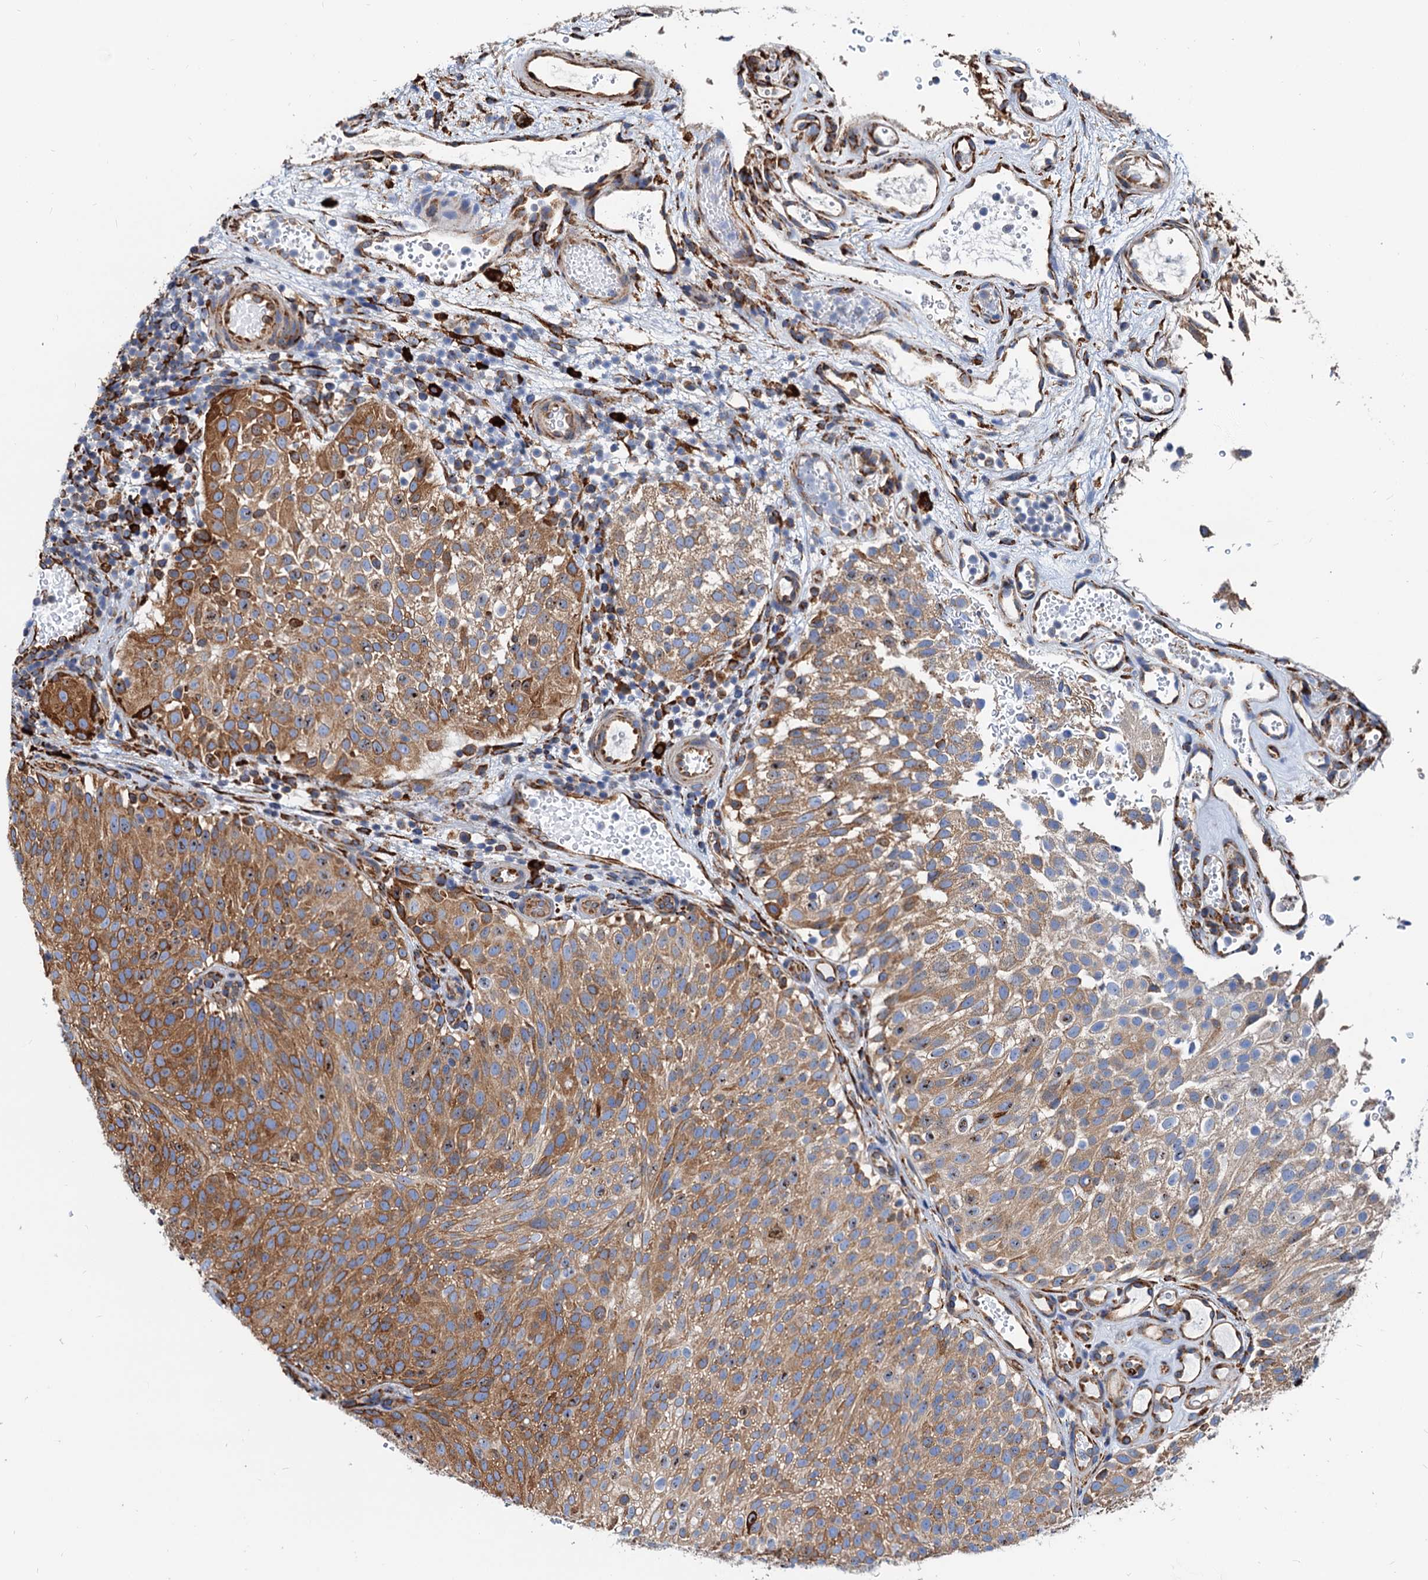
{"staining": {"intensity": "moderate", "quantity": ">75%", "location": "cytoplasmic/membranous"}, "tissue": "urothelial cancer", "cell_type": "Tumor cells", "image_type": "cancer", "snomed": [{"axis": "morphology", "description": "Urothelial carcinoma, Low grade"}, {"axis": "topography", "description": "Urinary bladder"}], "caption": "Tumor cells show medium levels of moderate cytoplasmic/membranous expression in about >75% of cells in human low-grade urothelial carcinoma.", "gene": "HSPA5", "patient": {"sex": "male", "age": 78}}